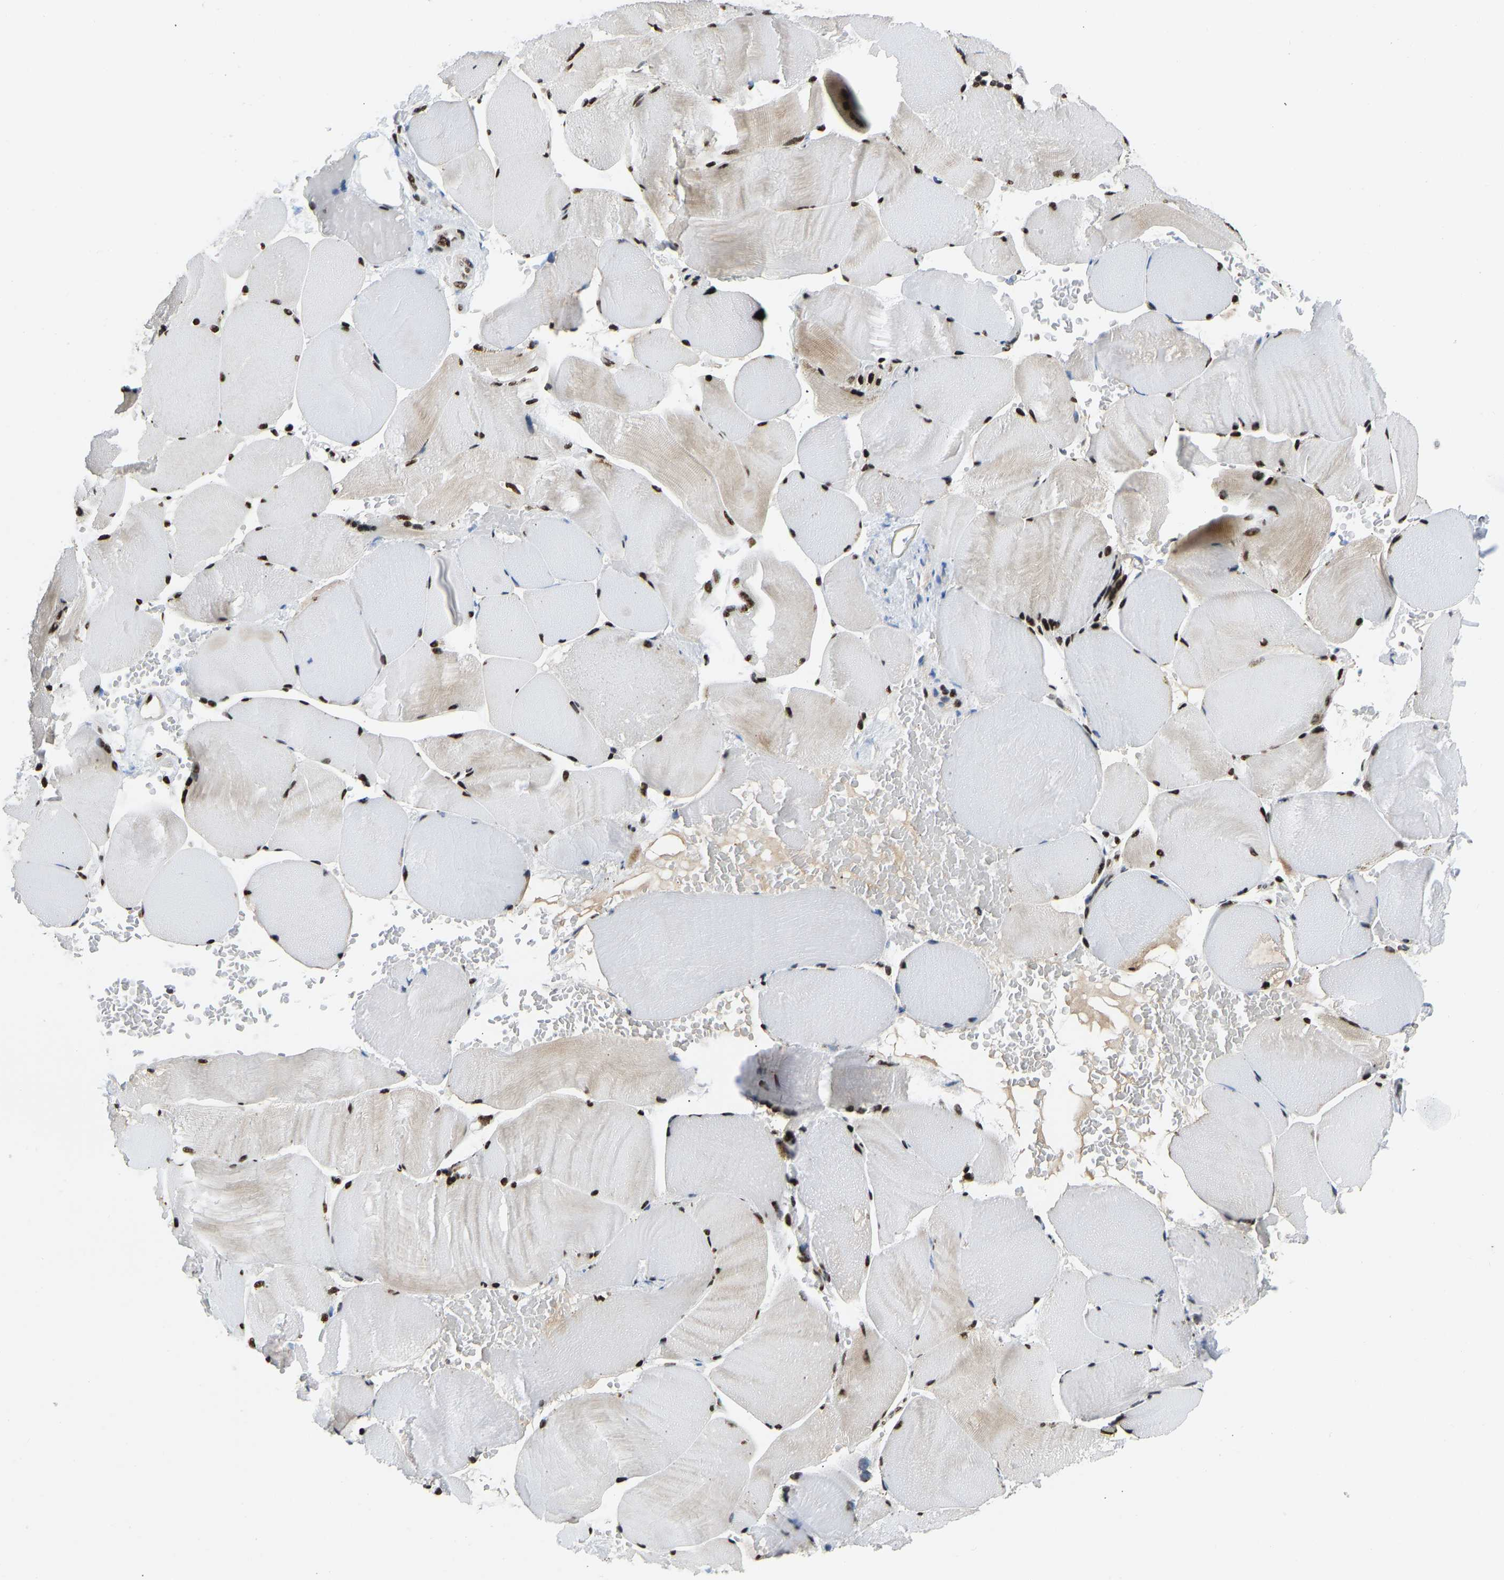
{"staining": {"intensity": "strong", "quantity": "25%-75%", "location": "cytoplasmic/membranous,nuclear"}, "tissue": "skeletal muscle", "cell_type": "Myocytes", "image_type": "normal", "snomed": [{"axis": "morphology", "description": "Normal tissue, NOS"}, {"axis": "topography", "description": "Skin"}, {"axis": "topography", "description": "Skeletal muscle"}], "caption": "Immunohistochemical staining of benign human skeletal muscle displays 25%-75% levels of strong cytoplasmic/membranous,nuclear protein expression in about 25%-75% of myocytes.", "gene": "FOXK1", "patient": {"sex": "male", "age": 83}}